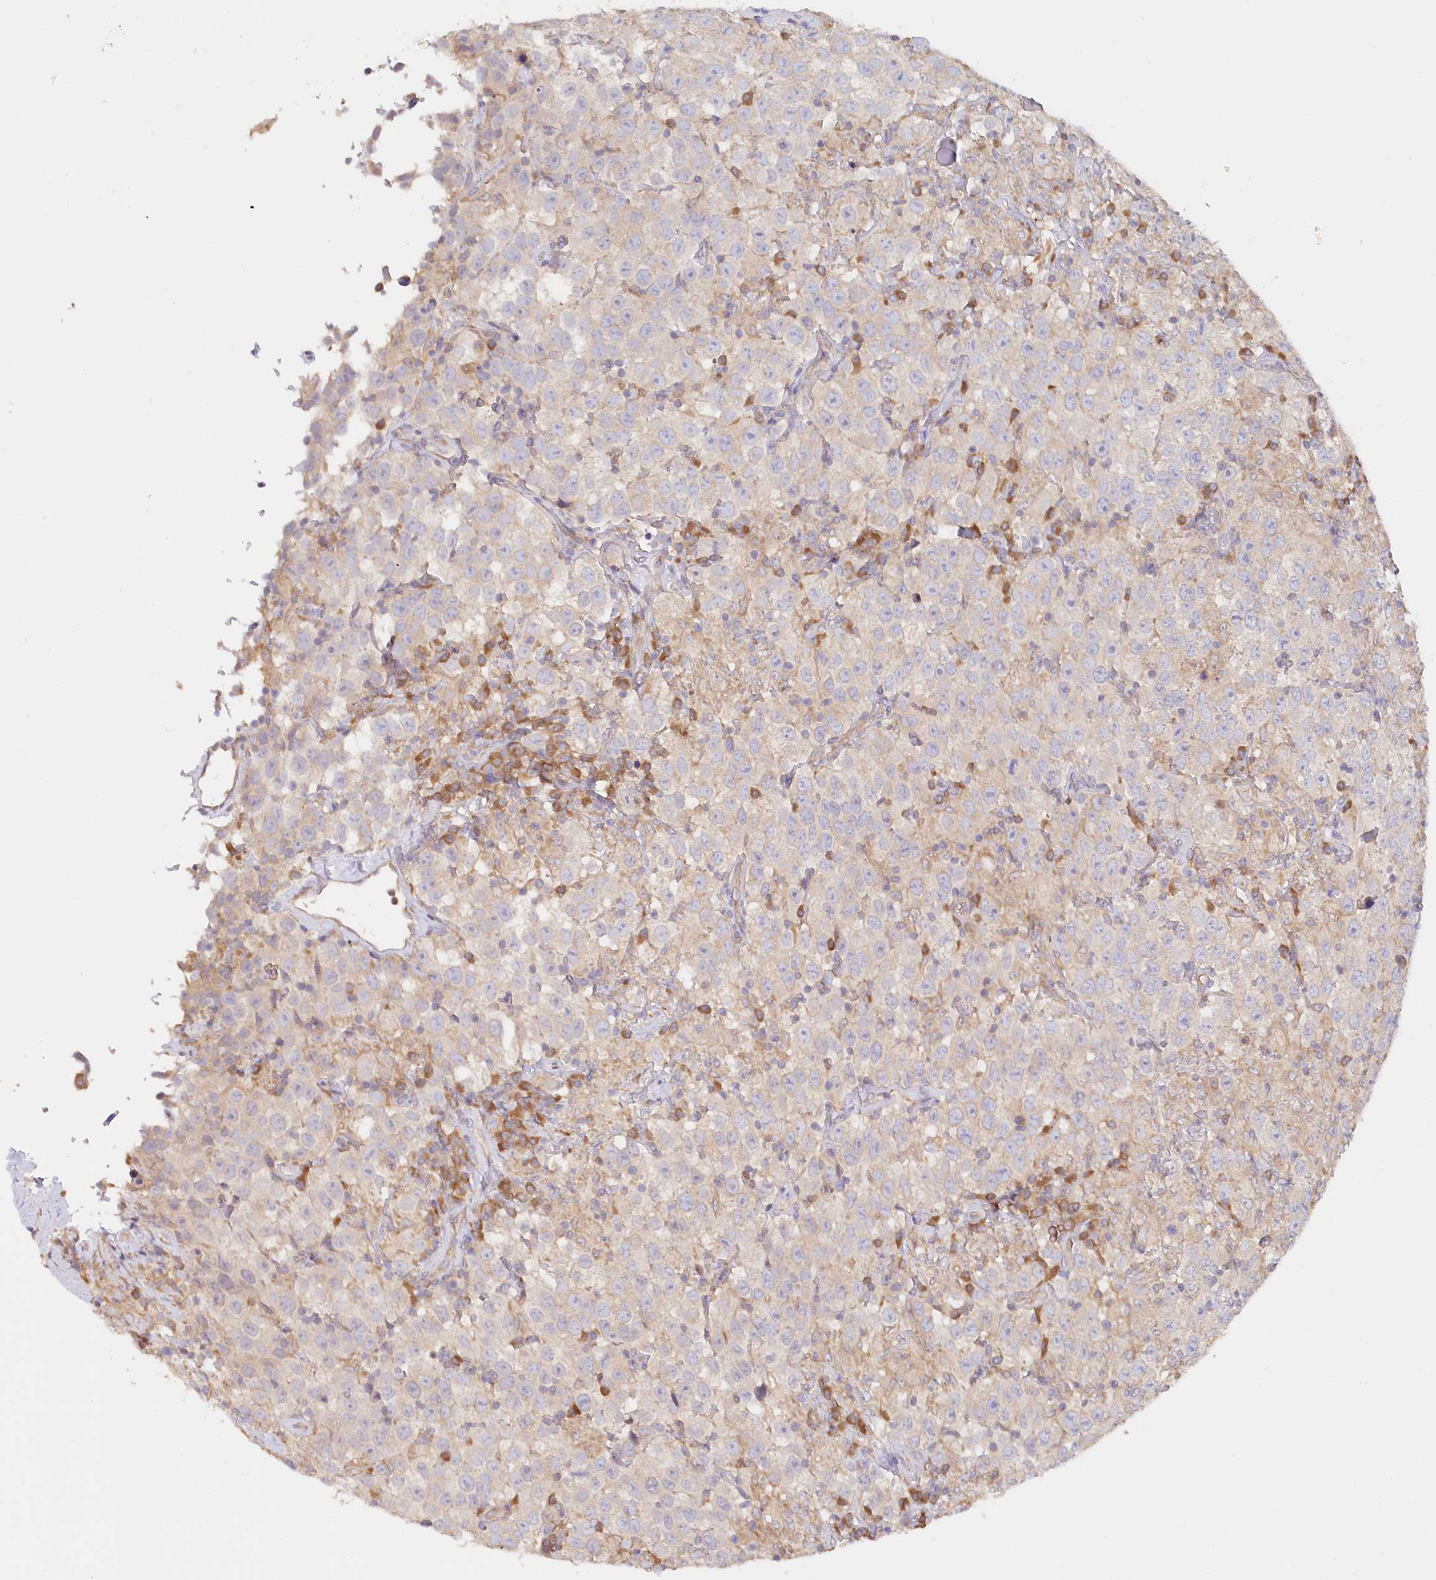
{"staining": {"intensity": "negative", "quantity": "none", "location": "none"}, "tissue": "testis cancer", "cell_type": "Tumor cells", "image_type": "cancer", "snomed": [{"axis": "morphology", "description": "Seminoma, NOS"}, {"axis": "topography", "description": "Testis"}], "caption": "Immunohistochemistry (IHC) micrograph of neoplastic tissue: human seminoma (testis) stained with DAB demonstrates no significant protein expression in tumor cells.", "gene": "PAIP2", "patient": {"sex": "male", "age": 41}}